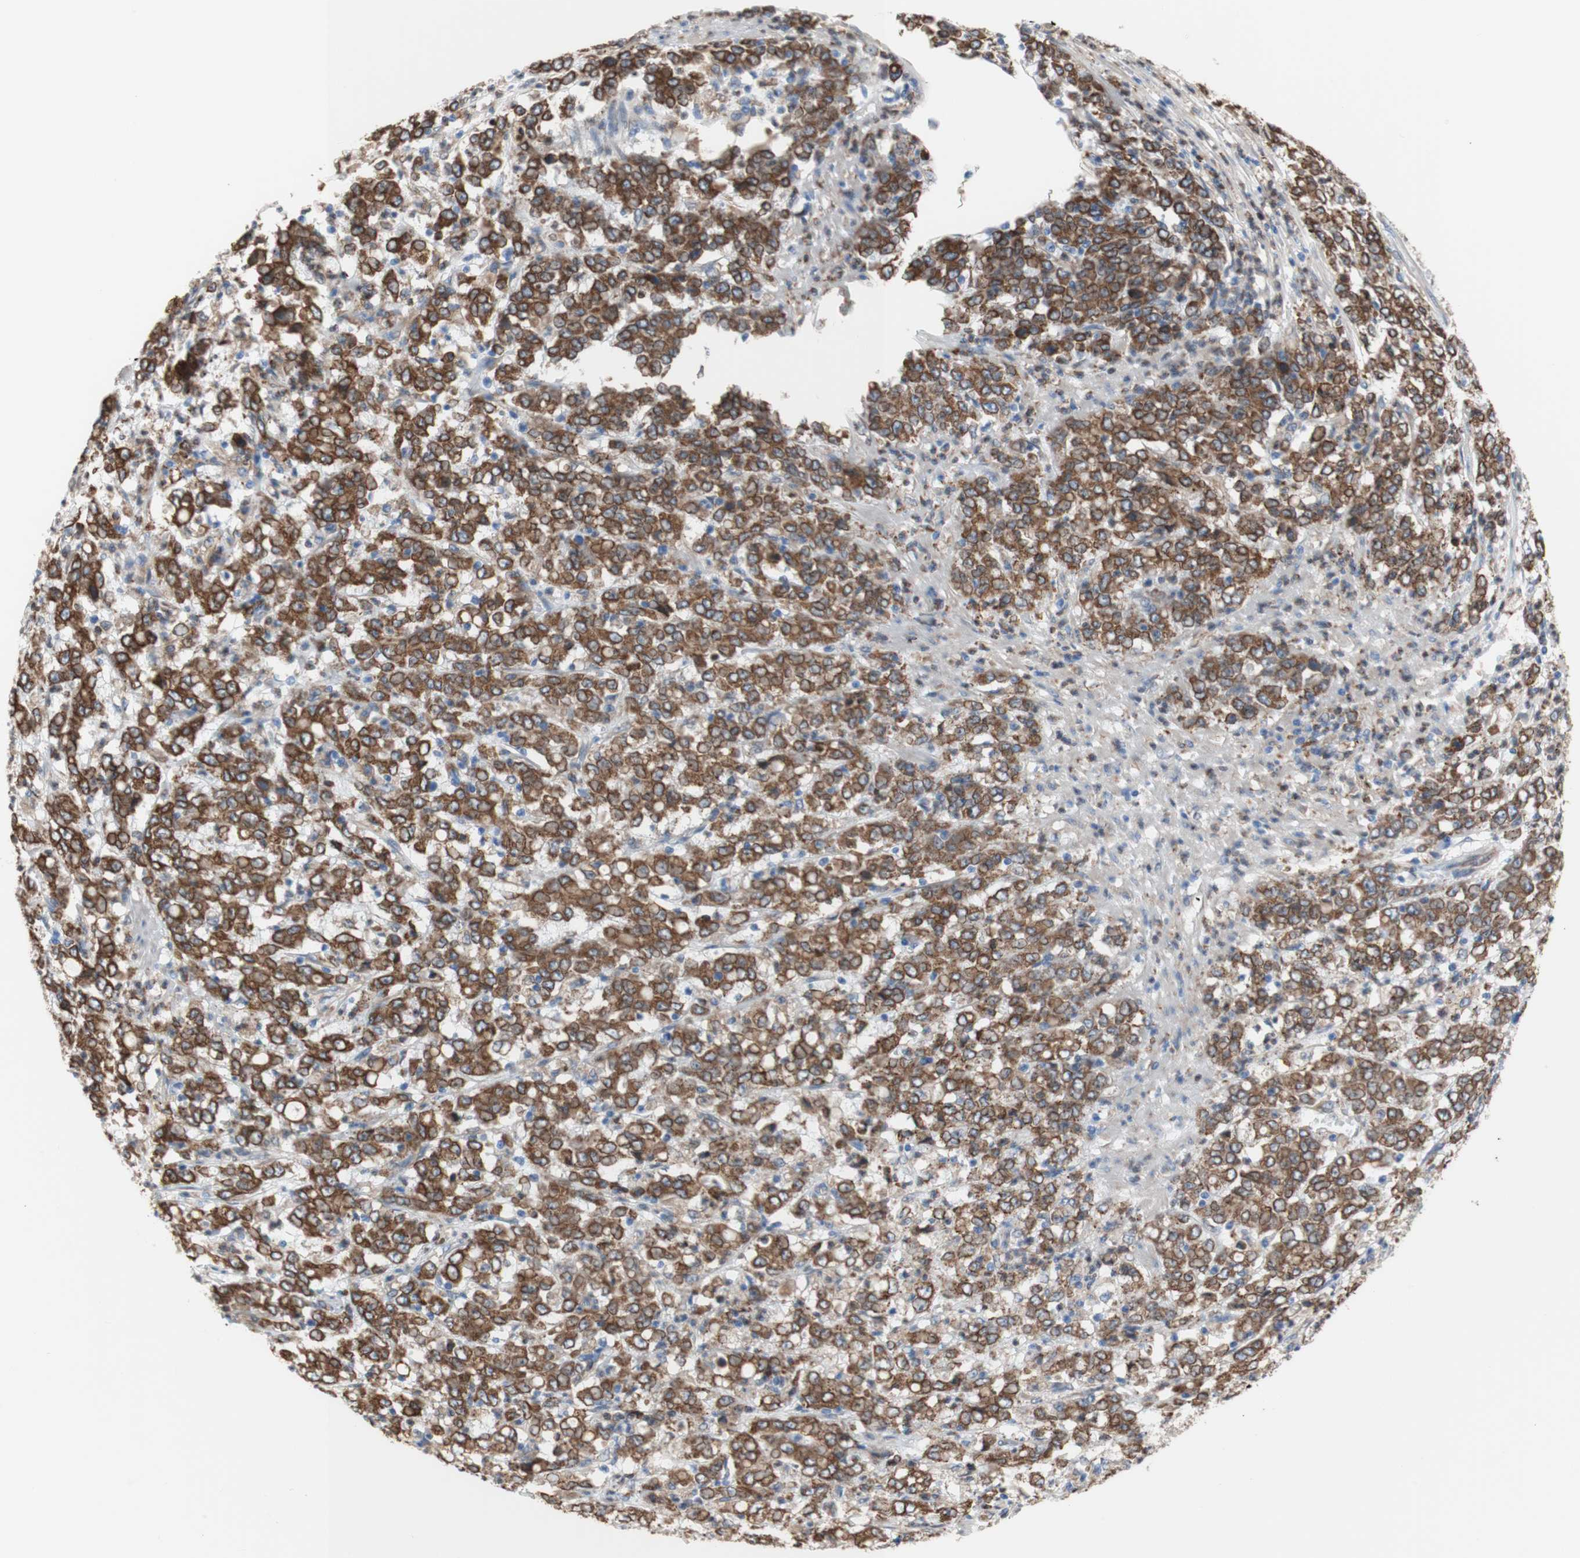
{"staining": {"intensity": "strong", "quantity": ">75%", "location": "cytoplasmic/membranous"}, "tissue": "stomach cancer", "cell_type": "Tumor cells", "image_type": "cancer", "snomed": [{"axis": "morphology", "description": "Adenocarcinoma, NOS"}, {"axis": "topography", "description": "Stomach, lower"}], "caption": "Immunohistochemical staining of human adenocarcinoma (stomach) exhibits strong cytoplasmic/membranous protein staining in about >75% of tumor cells.", "gene": "ERLIN1", "patient": {"sex": "female", "age": 71}}